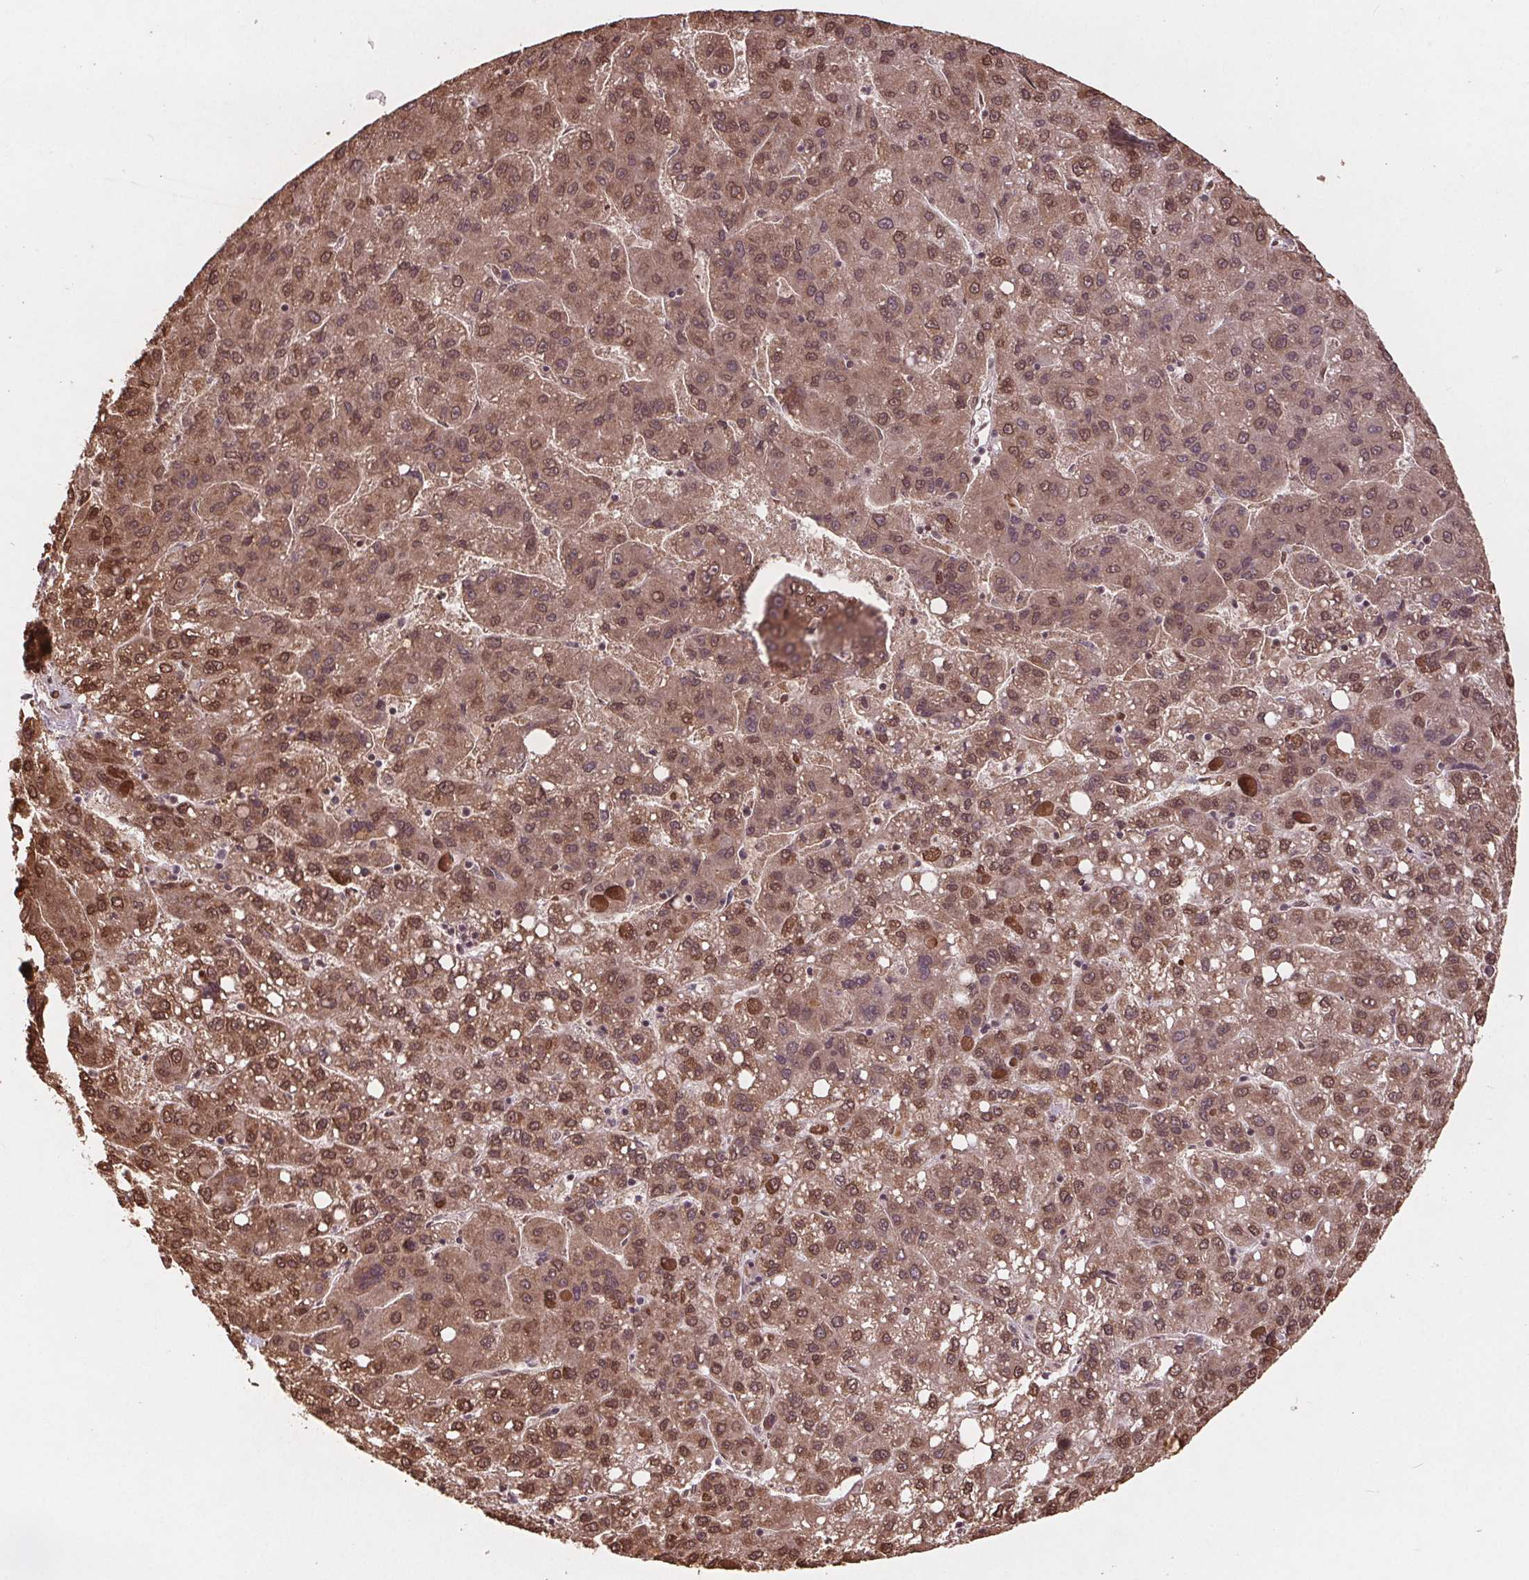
{"staining": {"intensity": "moderate", "quantity": ">75%", "location": "cytoplasmic/membranous,nuclear"}, "tissue": "liver cancer", "cell_type": "Tumor cells", "image_type": "cancer", "snomed": [{"axis": "morphology", "description": "Carcinoma, Hepatocellular, NOS"}, {"axis": "topography", "description": "Liver"}], "caption": "Immunohistochemical staining of human liver cancer exhibits medium levels of moderate cytoplasmic/membranous and nuclear expression in about >75% of tumor cells. (brown staining indicates protein expression, while blue staining denotes nuclei).", "gene": "HIF1AN", "patient": {"sex": "female", "age": 82}}